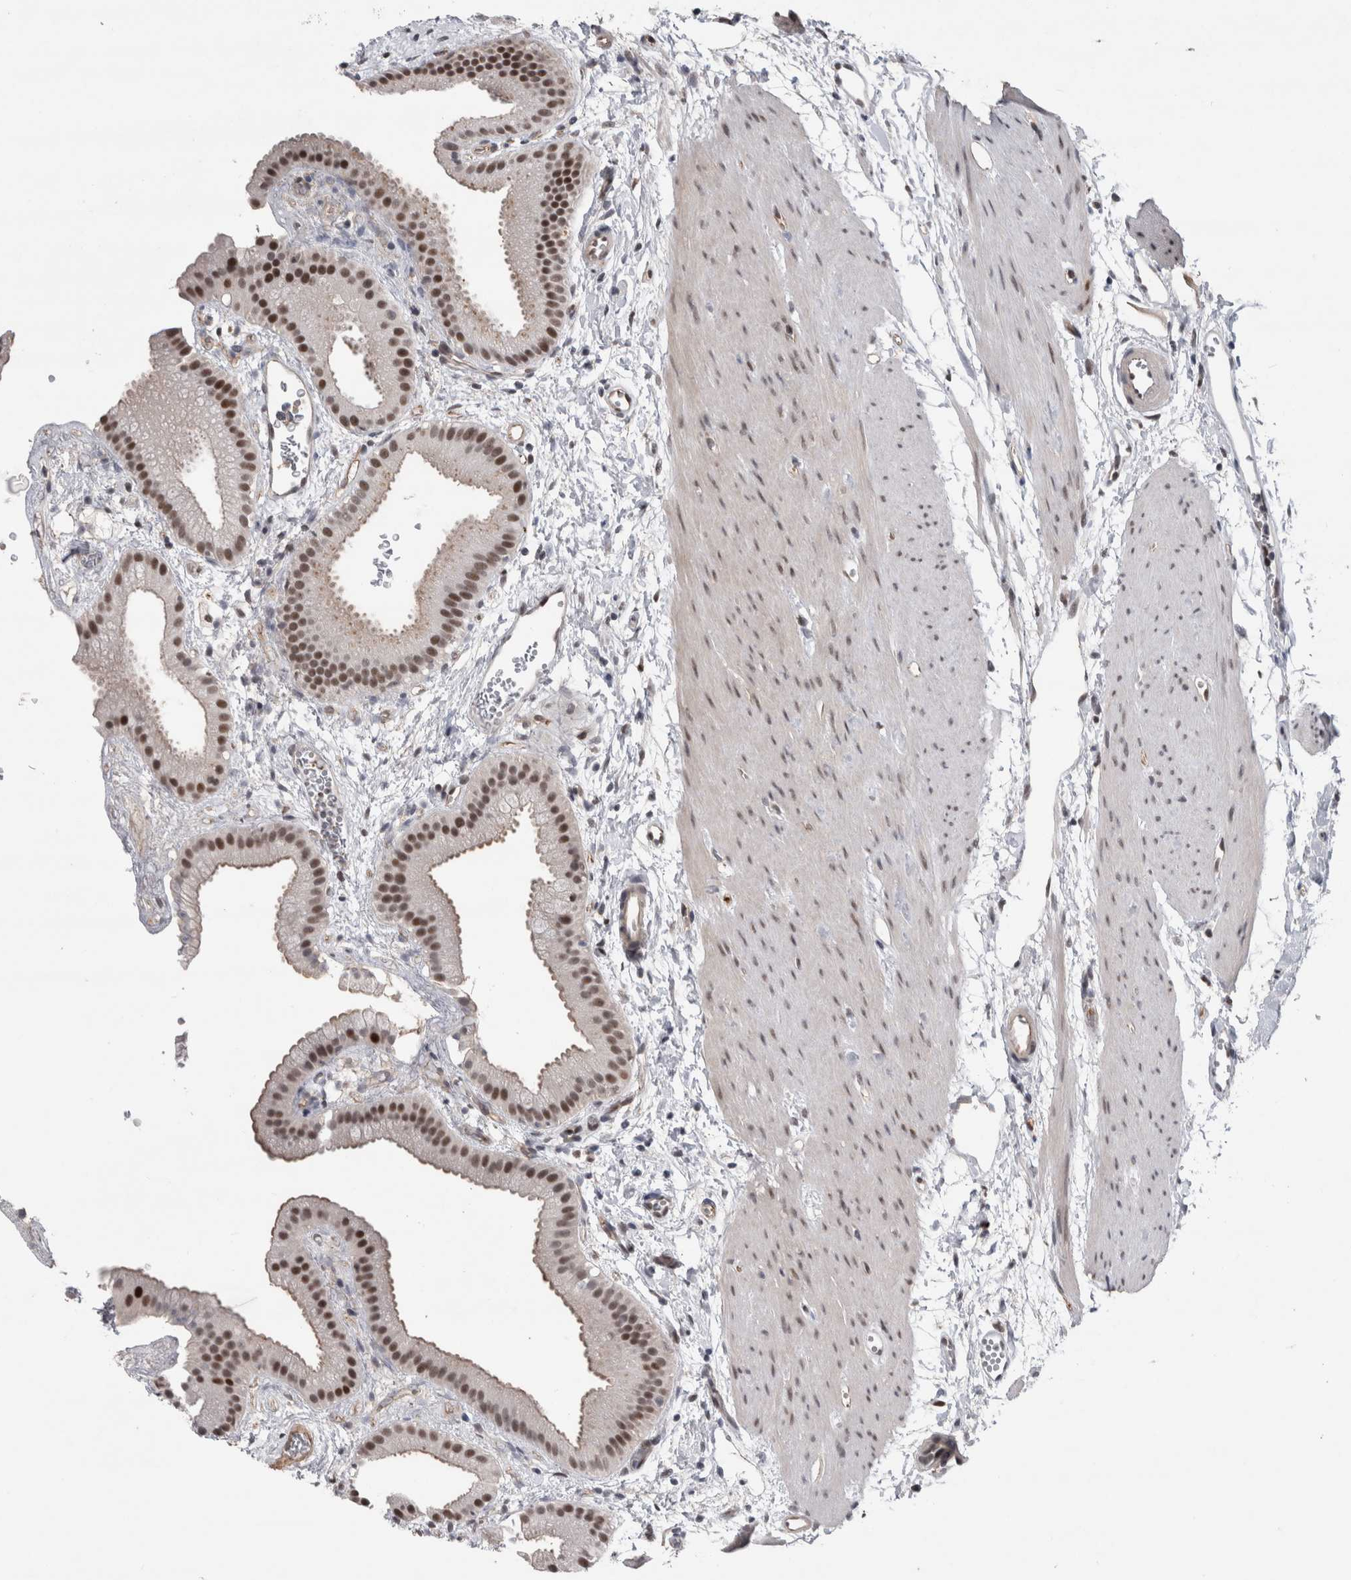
{"staining": {"intensity": "moderate", "quantity": ">75%", "location": "nuclear"}, "tissue": "gallbladder", "cell_type": "Glandular cells", "image_type": "normal", "snomed": [{"axis": "morphology", "description": "Normal tissue, NOS"}, {"axis": "topography", "description": "Gallbladder"}], "caption": "Glandular cells display medium levels of moderate nuclear expression in approximately >75% of cells in benign human gallbladder.", "gene": "POLD2", "patient": {"sex": "female", "age": 64}}